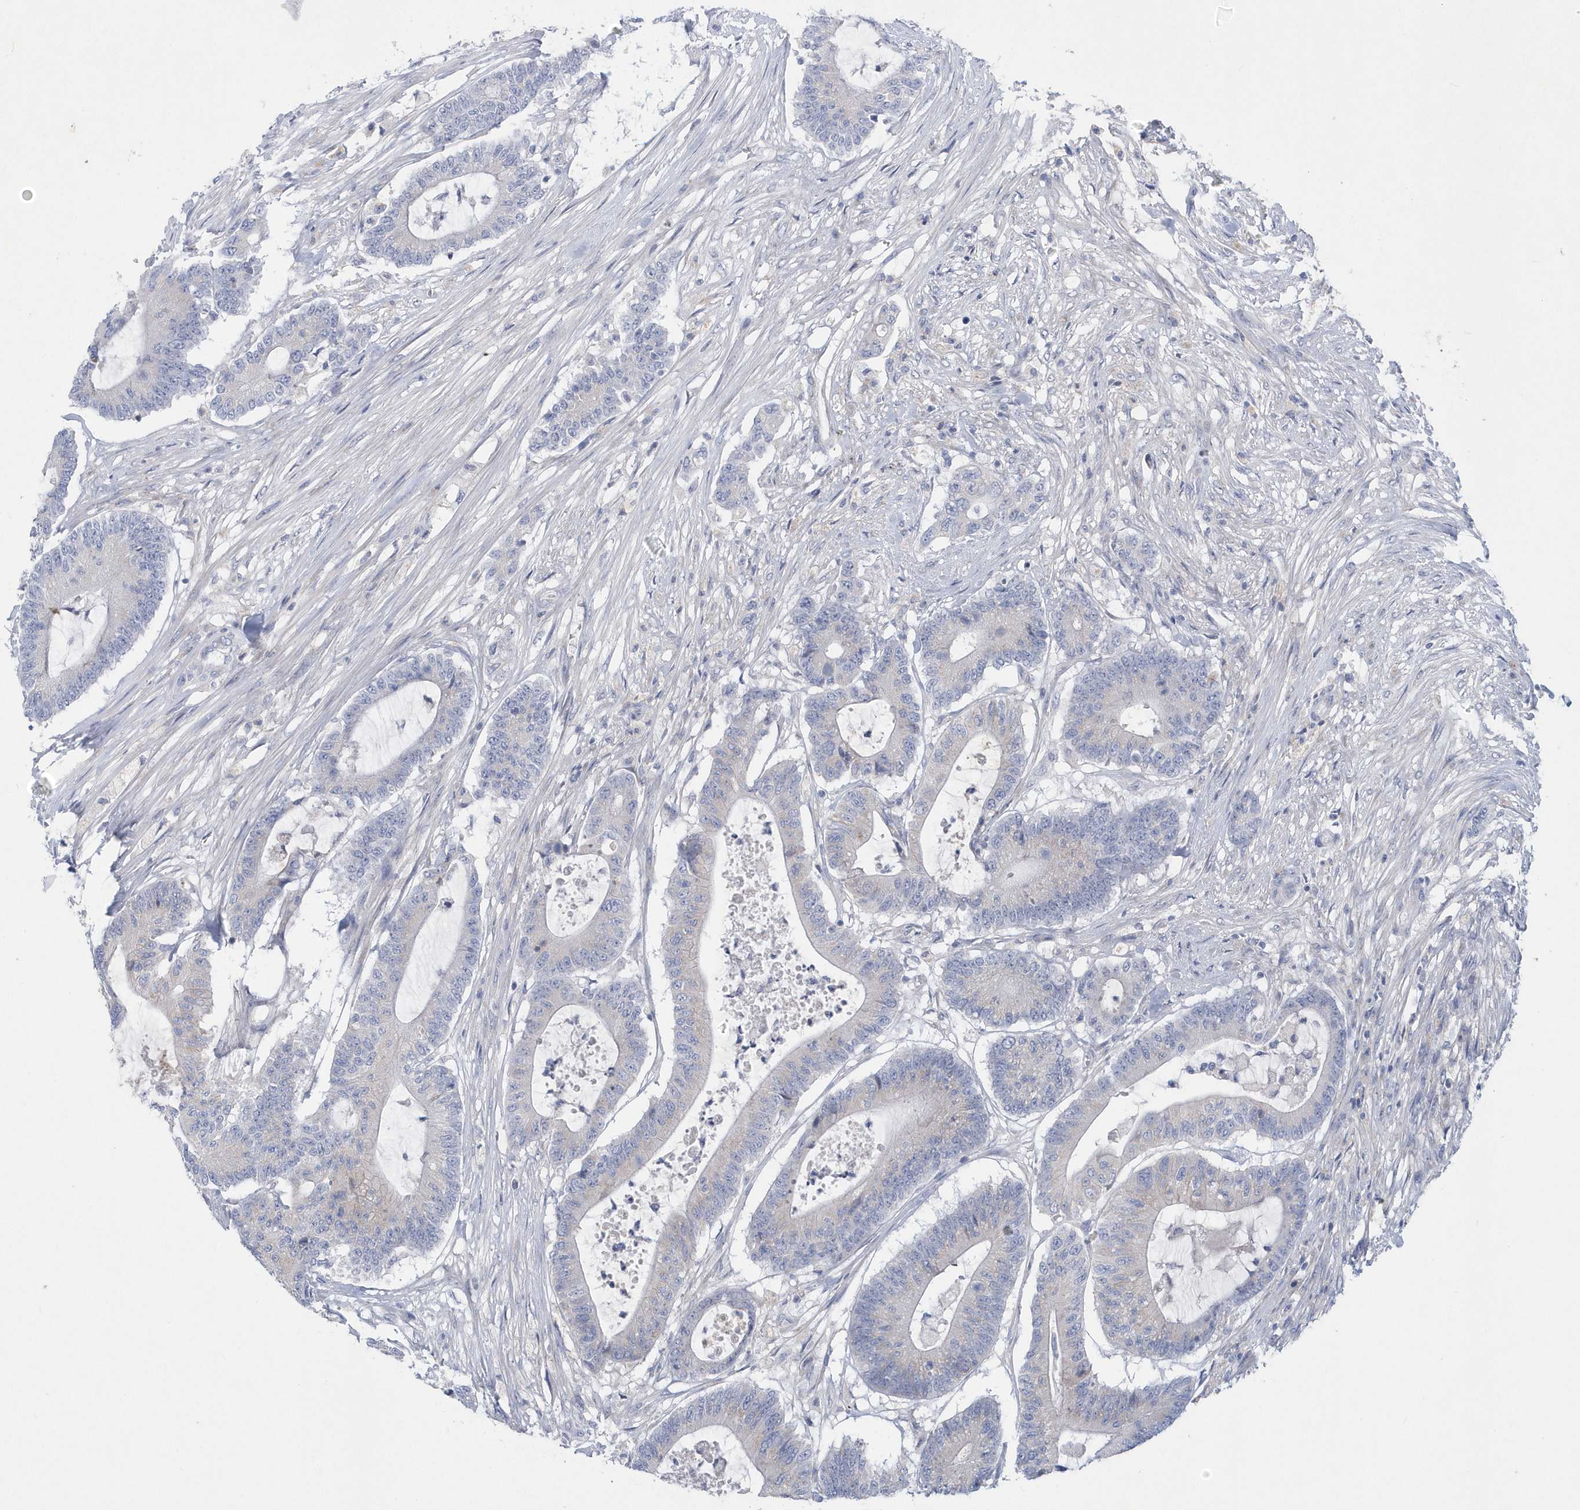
{"staining": {"intensity": "negative", "quantity": "none", "location": "none"}, "tissue": "colorectal cancer", "cell_type": "Tumor cells", "image_type": "cancer", "snomed": [{"axis": "morphology", "description": "Adenocarcinoma, NOS"}, {"axis": "topography", "description": "Colon"}], "caption": "IHC of colorectal cancer (adenocarcinoma) exhibits no staining in tumor cells.", "gene": "SPATA18", "patient": {"sex": "female", "age": 84}}